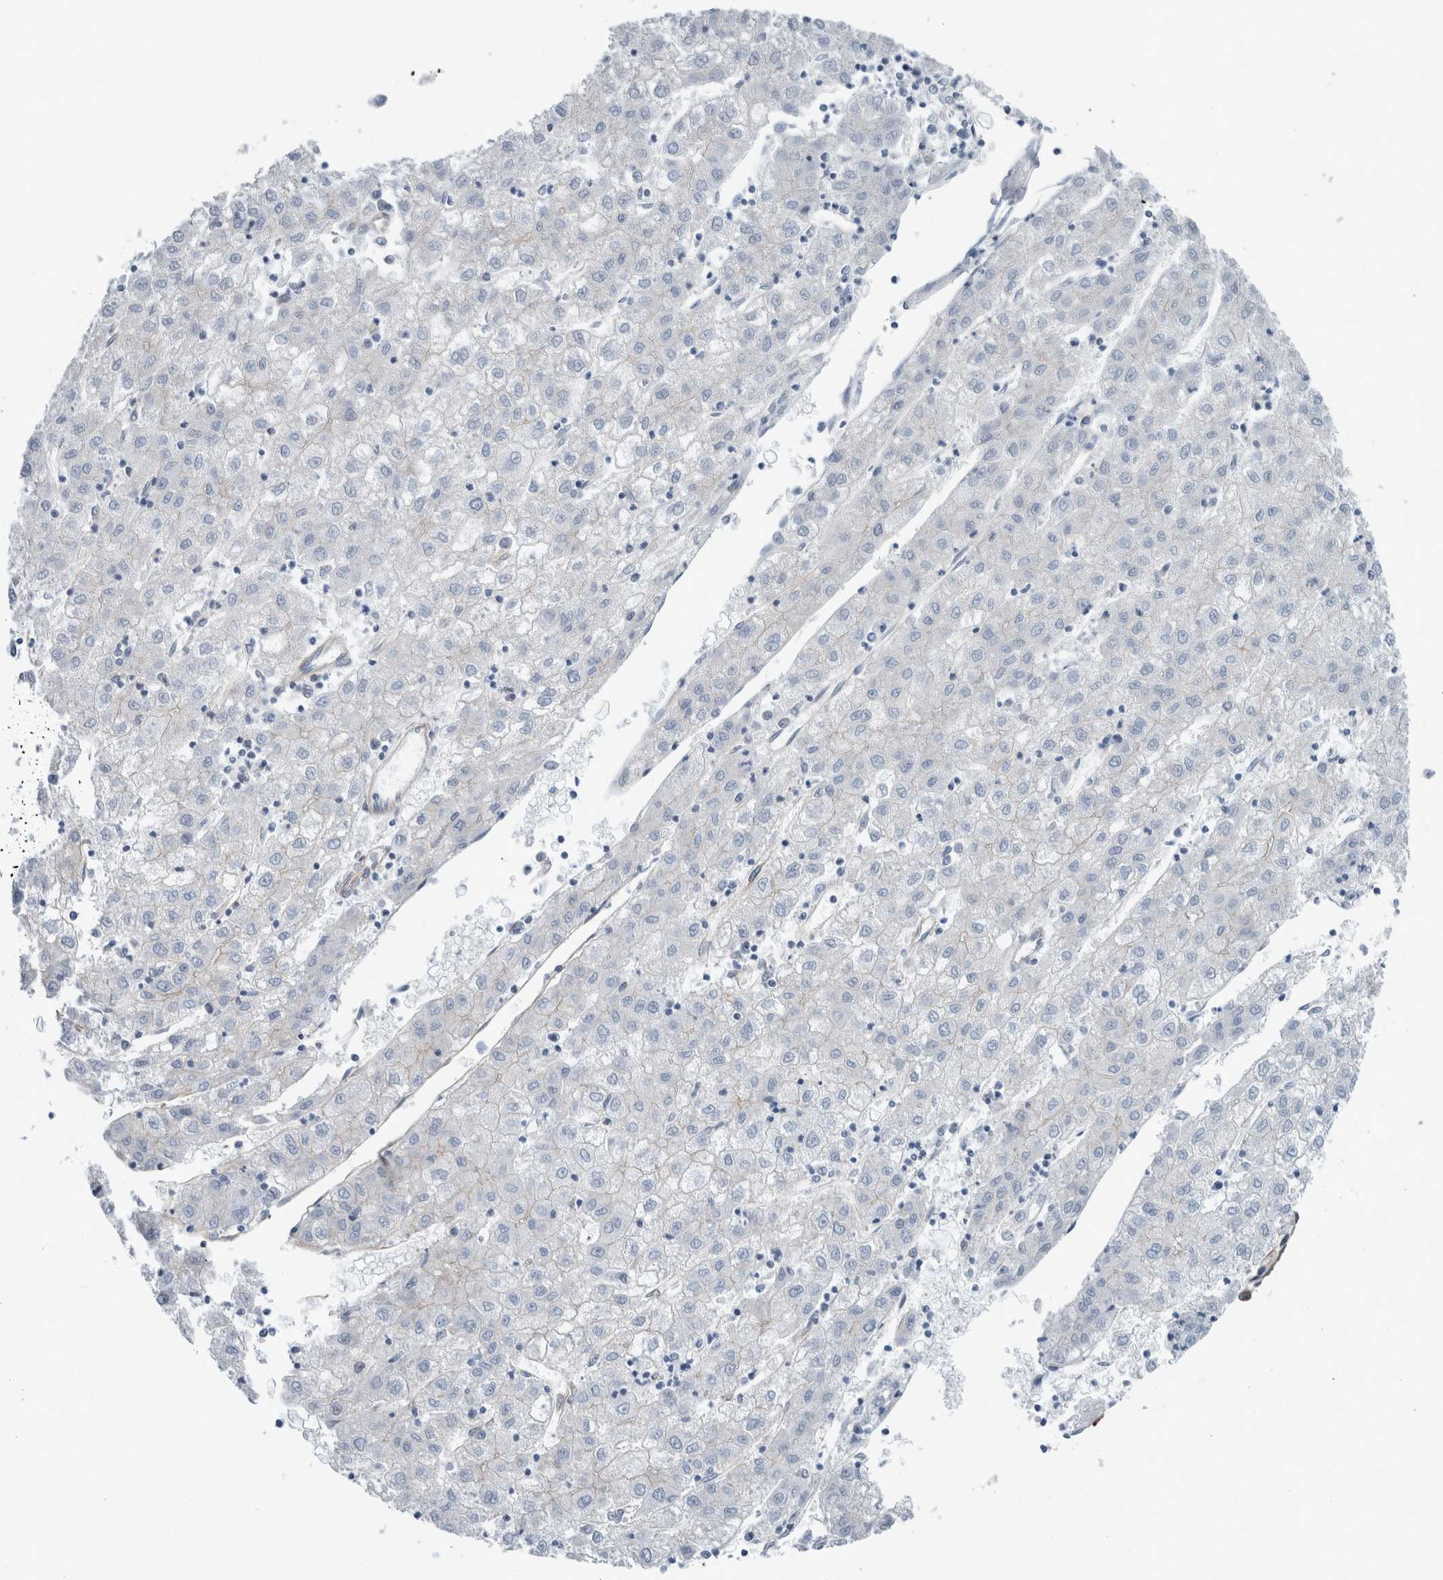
{"staining": {"intensity": "negative", "quantity": "none", "location": "none"}, "tissue": "liver cancer", "cell_type": "Tumor cells", "image_type": "cancer", "snomed": [{"axis": "morphology", "description": "Carcinoma, Hepatocellular, NOS"}, {"axis": "topography", "description": "Liver"}], "caption": "Immunohistochemistry micrograph of human liver hepatocellular carcinoma stained for a protein (brown), which reveals no positivity in tumor cells.", "gene": "PLEC", "patient": {"sex": "male", "age": 72}}